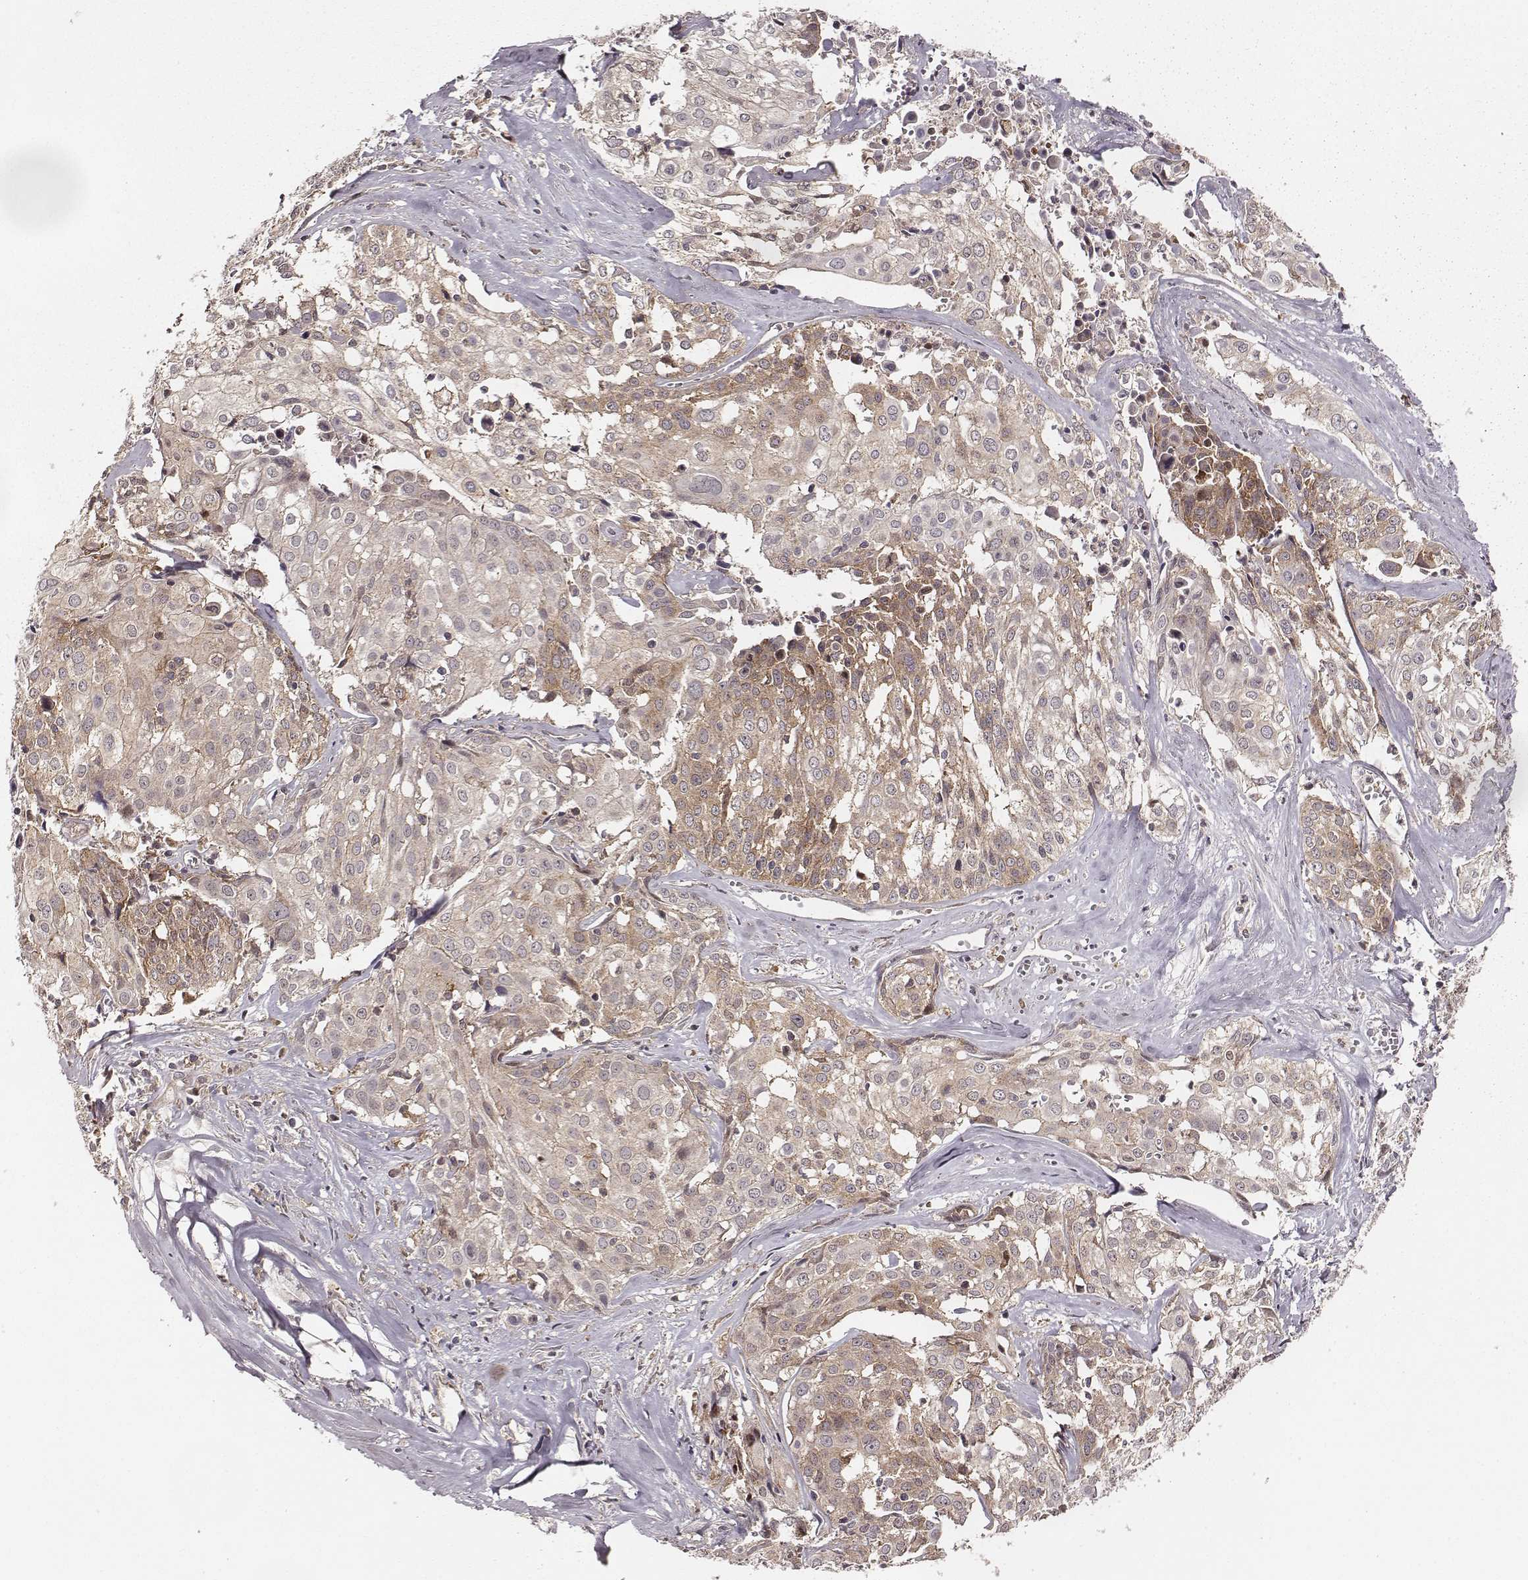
{"staining": {"intensity": "moderate", "quantity": "<25%", "location": "cytoplasmic/membranous"}, "tissue": "cervical cancer", "cell_type": "Tumor cells", "image_type": "cancer", "snomed": [{"axis": "morphology", "description": "Squamous cell carcinoma, NOS"}, {"axis": "topography", "description": "Cervix"}], "caption": "Immunohistochemical staining of squamous cell carcinoma (cervical) shows low levels of moderate cytoplasmic/membranous expression in about <25% of tumor cells.", "gene": "VPS26A", "patient": {"sex": "female", "age": 39}}